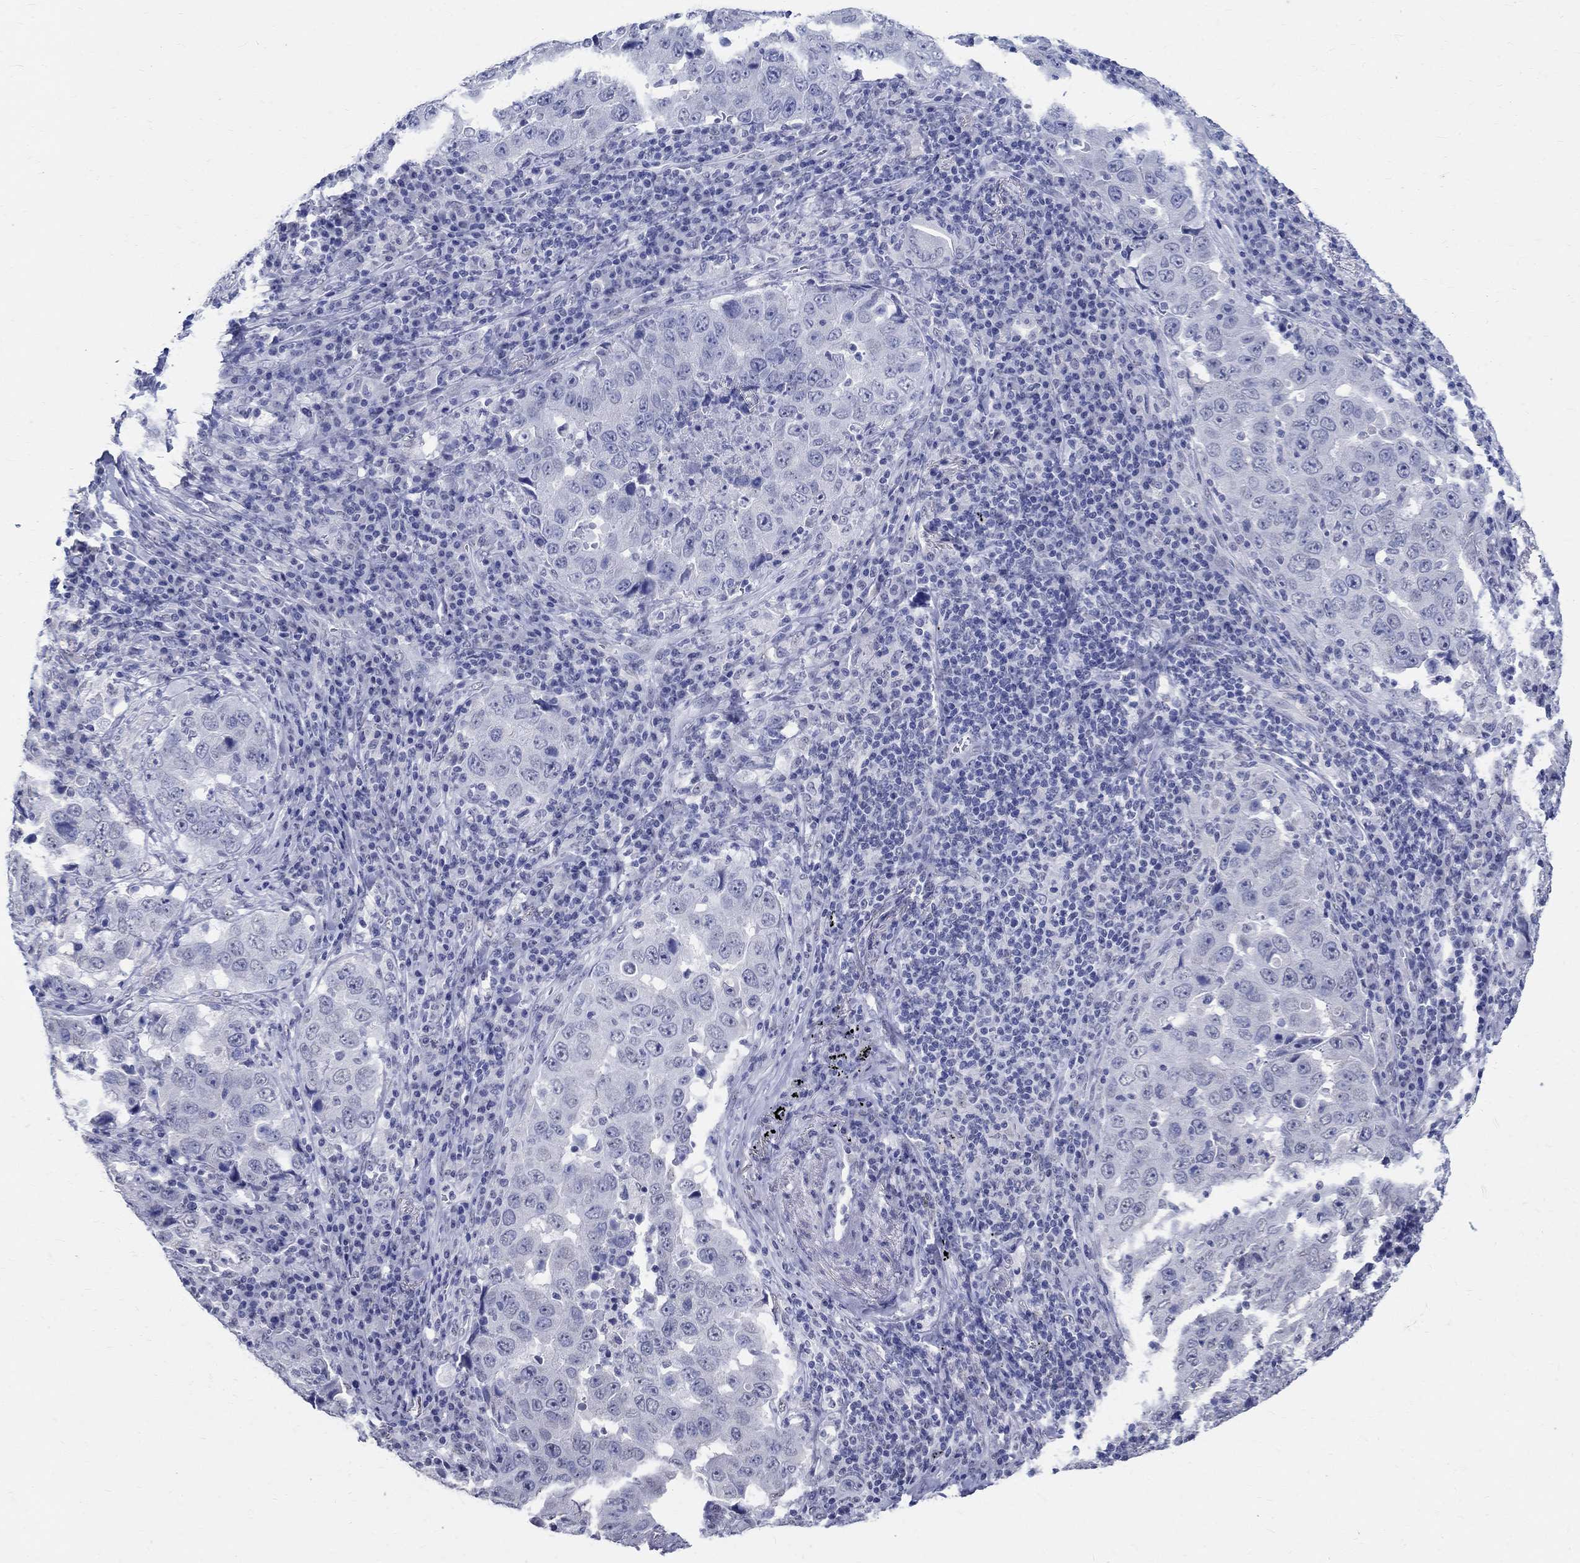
{"staining": {"intensity": "negative", "quantity": "none", "location": "none"}, "tissue": "lung cancer", "cell_type": "Tumor cells", "image_type": "cancer", "snomed": [{"axis": "morphology", "description": "Adenocarcinoma, NOS"}, {"axis": "topography", "description": "Lung"}], "caption": "This is an IHC photomicrograph of human lung cancer. There is no expression in tumor cells.", "gene": "TSPAN16", "patient": {"sex": "male", "age": 73}}